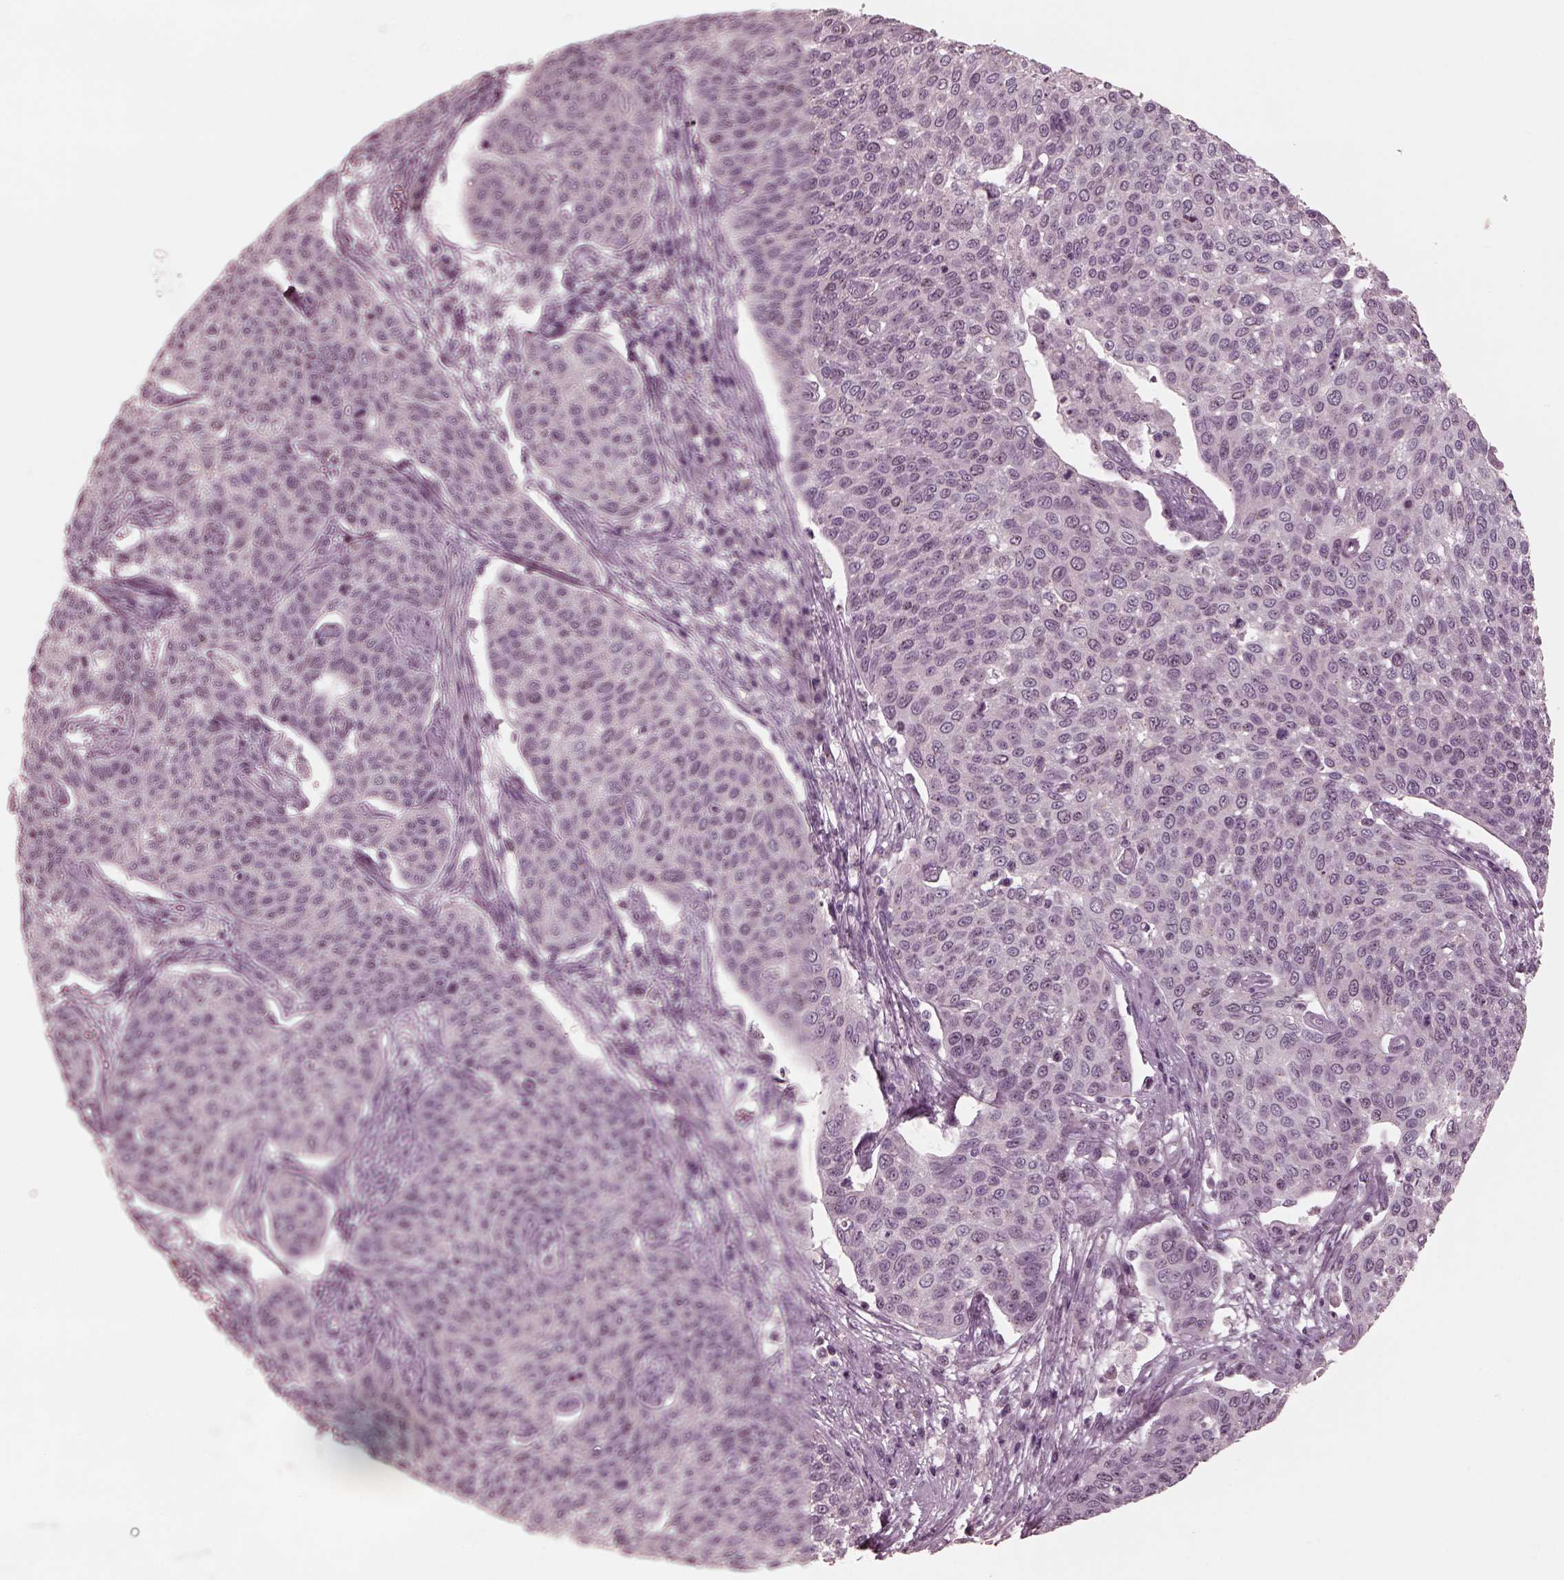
{"staining": {"intensity": "negative", "quantity": "none", "location": "none"}, "tissue": "cervical cancer", "cell_type": "Tumor cells", "image_type": "cancer", "snomed": [{"axis": "morphology", "description": "Squamous cell carcinoma, NOS"}, {"axis": "topography", "description": "Cervix"}], "caption": "DAB immunohistochemical staining of human squamous cell carcinoma (cervical) demonstrates no significant expression in tumor cells.", "gene": "SAXO1", "patient": {"sex": "female", "age": 34}}